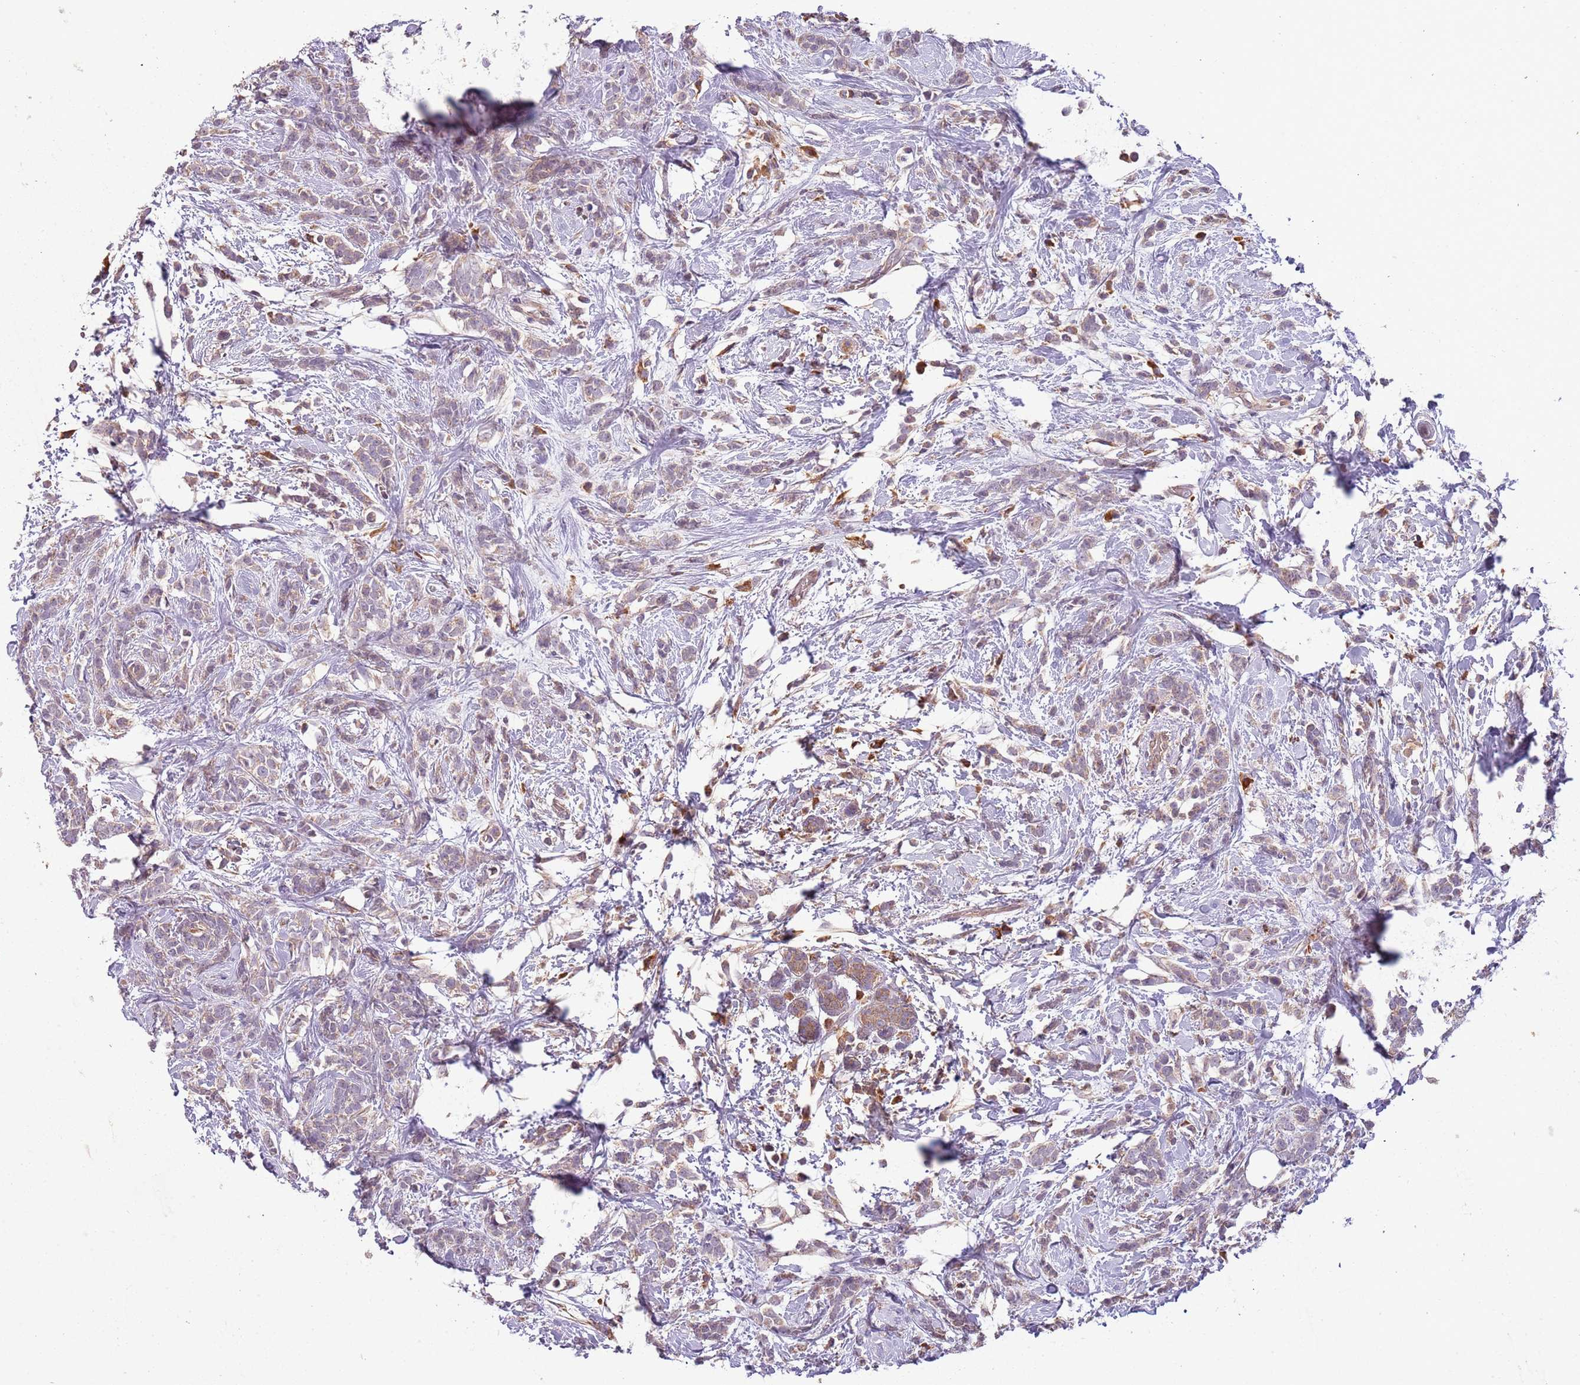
{"staining": {"intensity": "weak", "quantity": "25%-75%", "location": "cytoplasmic/membranous"}, "tissue": "breast cancer", "cell_type": "Tumor cells", "image_type": "cancer", "snomed": [{"axis": "morphology", "description": "Lobular carcinoma"}, {"axis": "topography", "description": "Breast"}], "caption": "Breast lobular carcinoma stained for a protein reveals weak cytoplasmic/membranous positivity in tumor cells.", "gene": "FECH", "patient": {"sex": "female", "age": 58}}